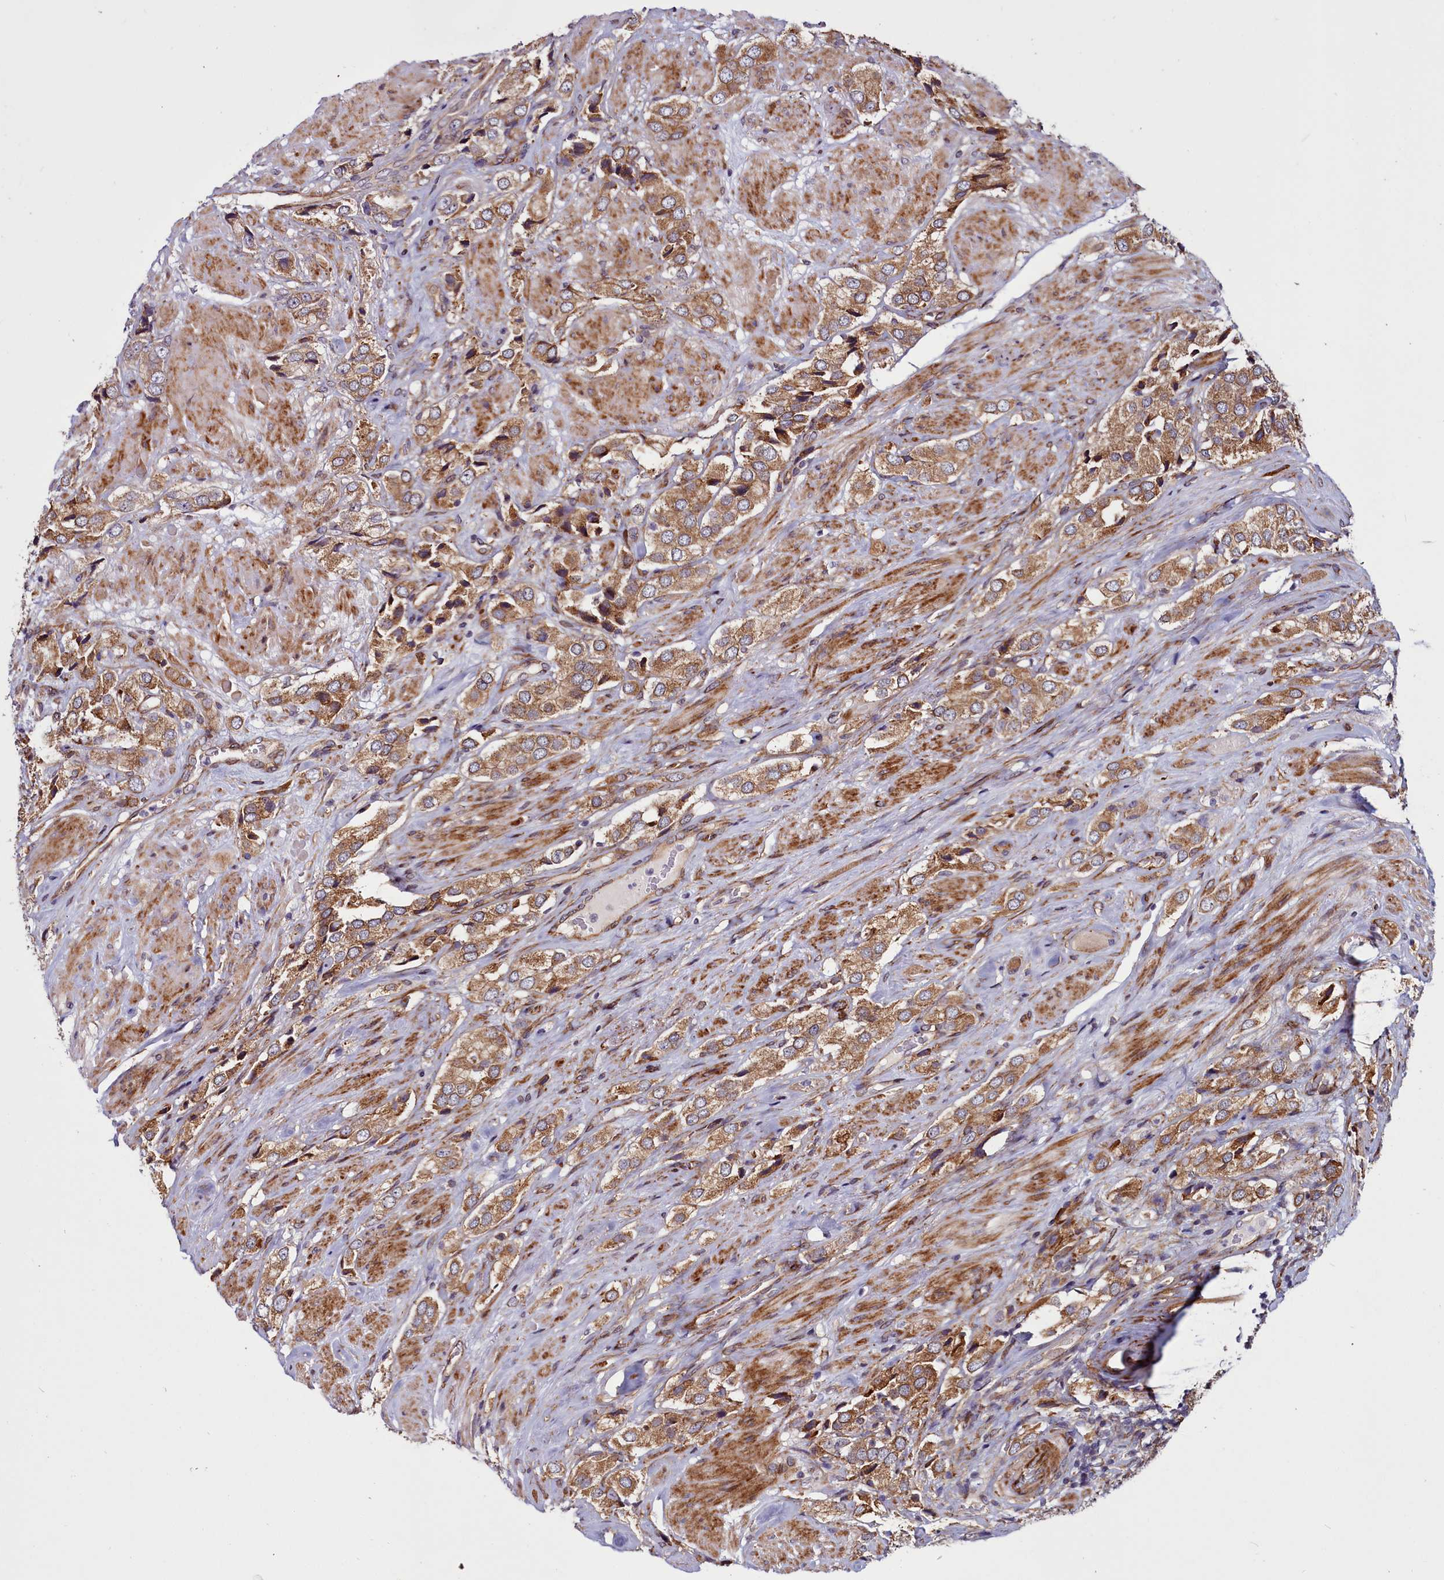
{"staining": {"intensity": "moderate", "quantity": ">75%", "location": "cytoplasmic/membranous"}, "tissue": "prostate cancer", "cell_type": "Tumor cells", "image_type": "cancer", "snomed": [{"axis": "morphology", "description": "Adenocarcinoma, High grade"}, {"axis": "topography", "description": "Prostate and seminal vesicle, NOS"}], "caption": "An immunohistochemistry histopathology image of neoplastic tissue is shown. Protein staining in brown shows moderate cytoplasmic/membranous positivity in prostate cancer within tumor cells.", "gene": "MCRIP1", "patient": {"sex": "male", "age": 64}}